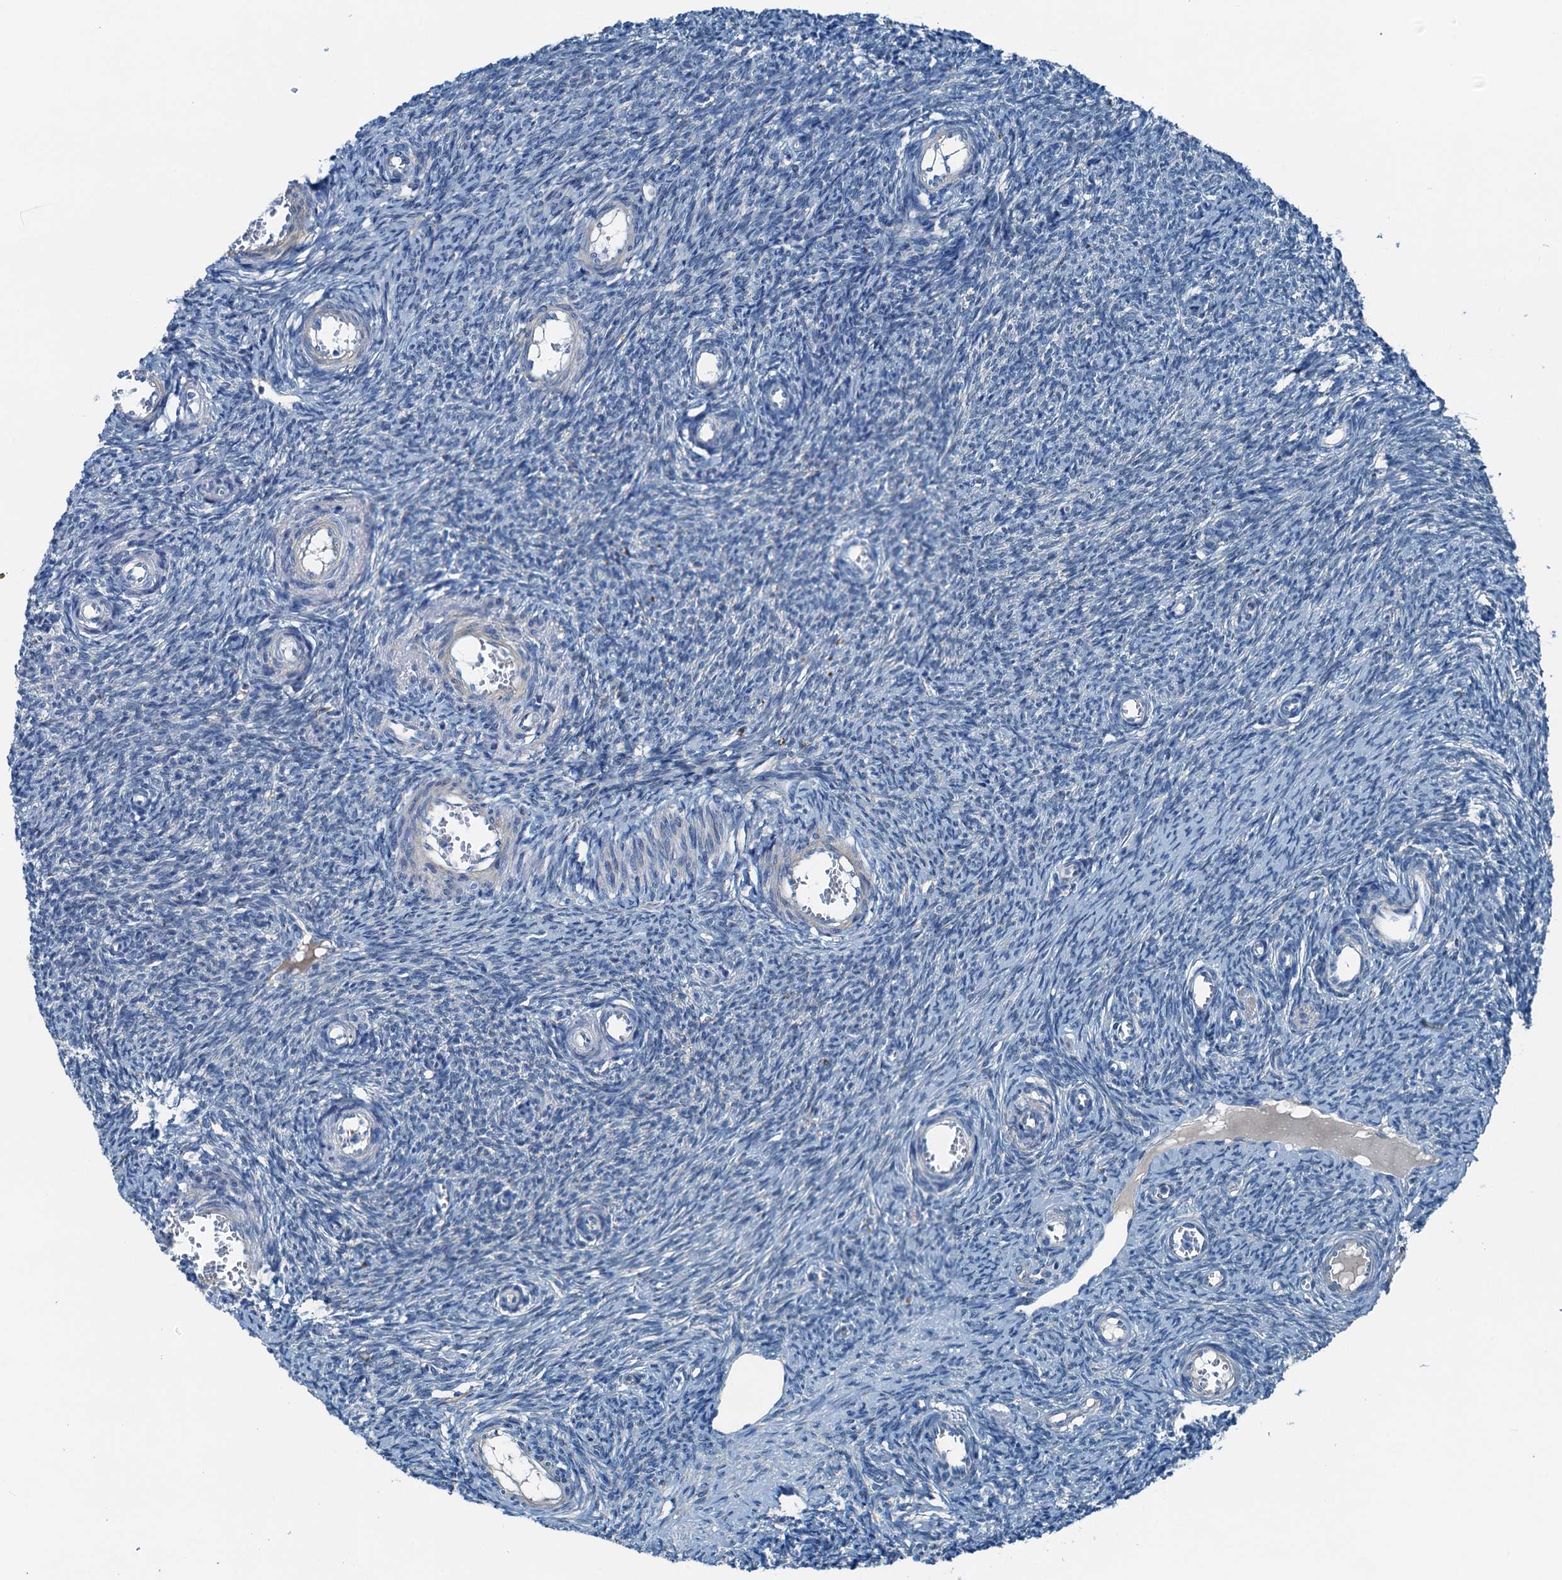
{"staining": {"intensity": "negative", "quantity": "none", "location": "none"}, "tissue": "ovary", "cell_type": "Ovarian stroma cells", "image_type": "normal", "snomed": [{"axis": "morphology", "description": "Normal tissue, NOS"}, {"axis": "topography", "description": "Ovary"}], "caption": "DAB immunohistochemical staining of benign human ovary displays no significant positivity in ovarian stroma cells.", "gene": "RAB3IL1", "patient": {"sex": "female", "age": 44}}